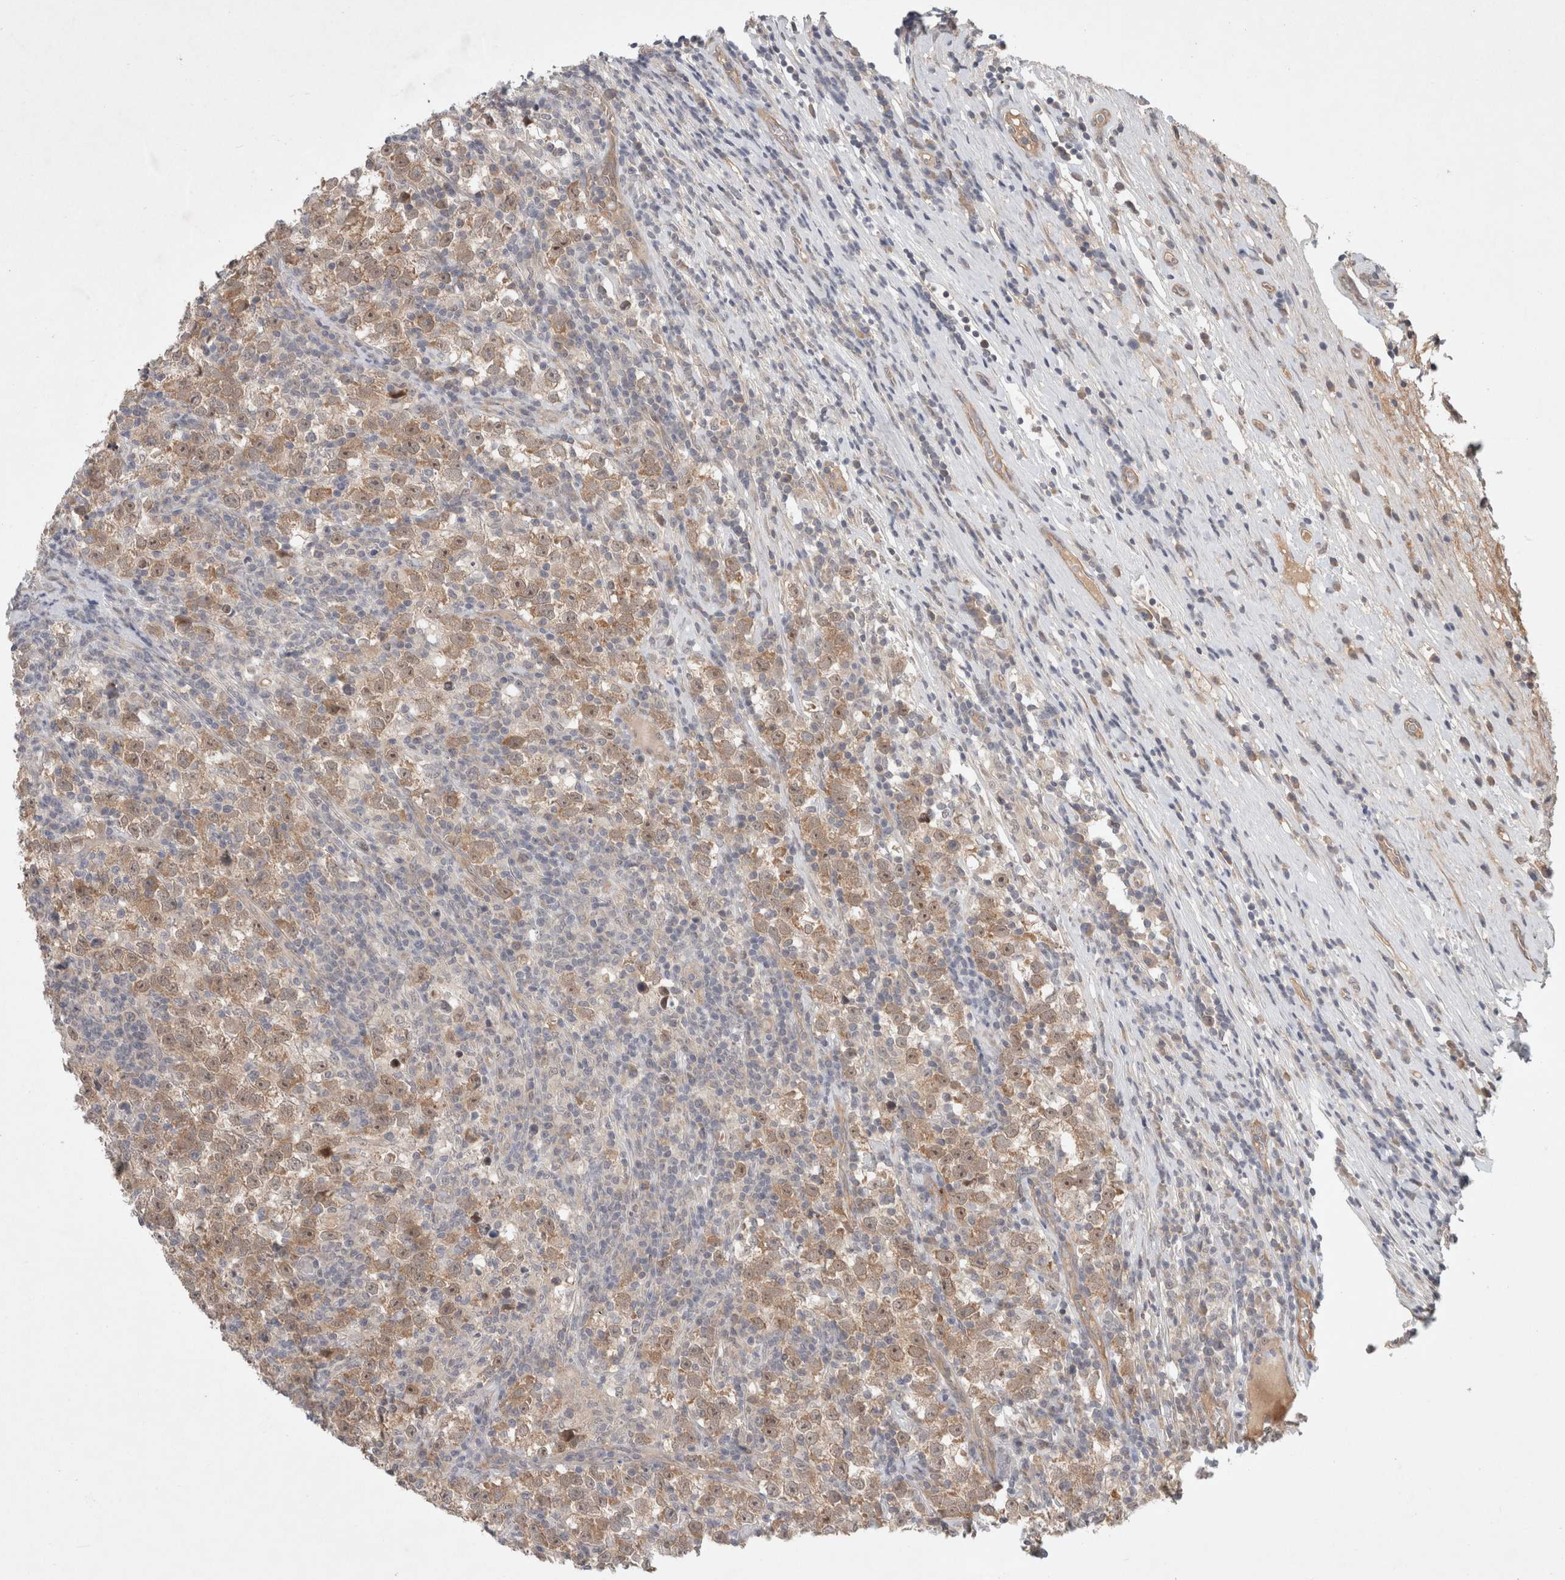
{"staining": {"intensity": "moderate", "quantity": ">75%", "location": "cytoplasmic/membranous"}, "tissue": "testis cancer", "cell_type": "Tumor cells", "image_type": "cancer", "snomed": [{"axis": "morphology", "description": "Normal tissue, NOS"}, {"axis": "morphology", "description": "Seminoma, NOS"}, {"axis": "topography", "description": "Testis"}], "caption": "This is a histology image of immunohistochemistry staining of testis cancer, which shows moderate positivity in the cytoplasmic/membranous of tumor cells.", "gene": "RASAL2", "patient": {"sex": "male", "age": 43}}